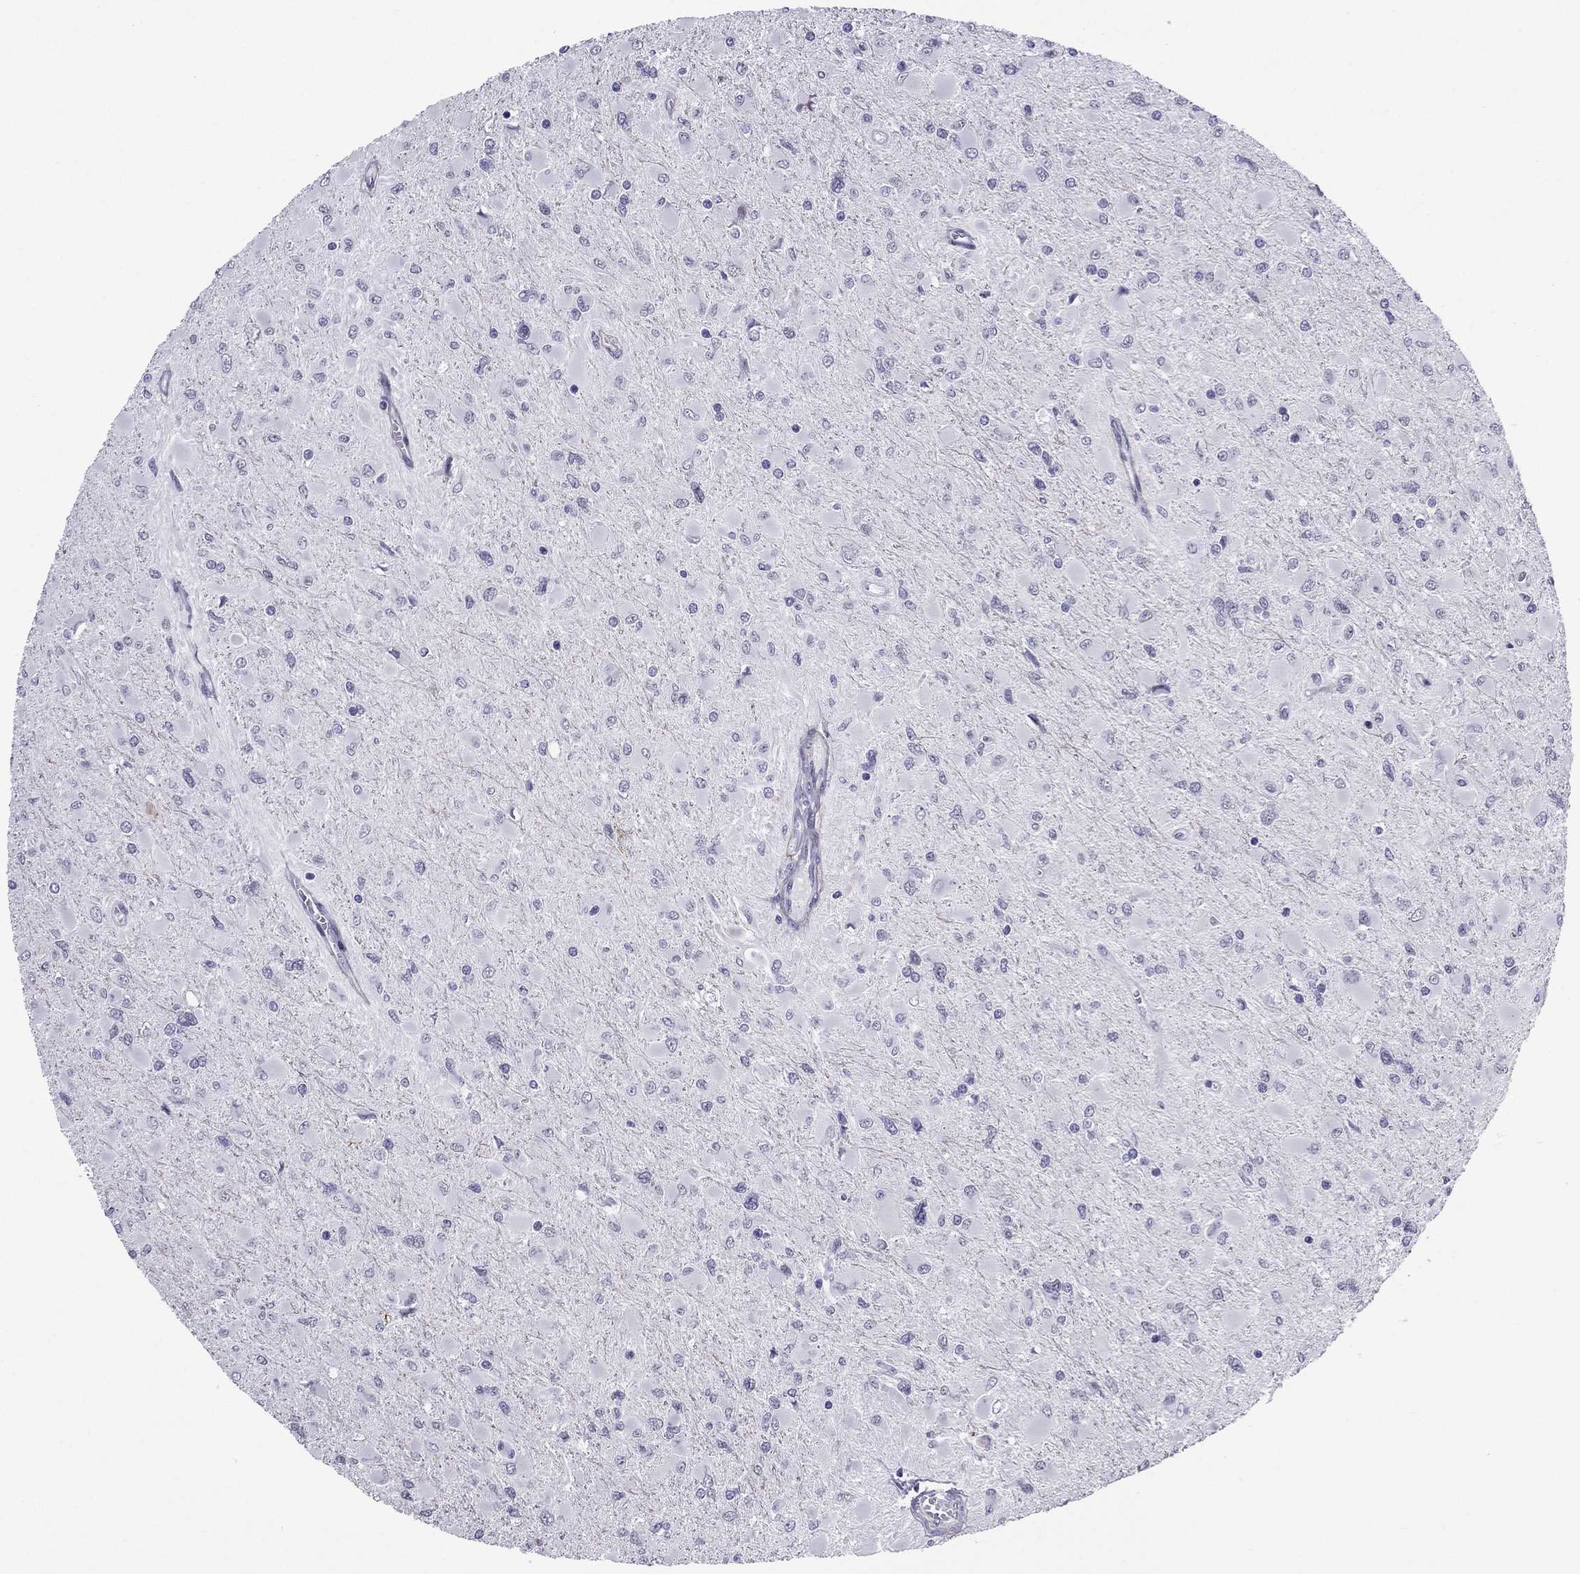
{"staining": {"intensity": "negative", "quantity": "none", "location": "none"}, "tissue": "glioma", "cell_type": "Tumor cells", "image_type": "cancer", "snomed": [{"axis": "morphology", "description": "Glioma, malignant, High grade"}, {"axis": "topography", "description": "Cerebral cortex"}], "caption": "There is no significant staining in tumor cells of malignant high-grade glioma.", "gene": "ZNF646", "patient": {"sex": "female", "age": 36}}